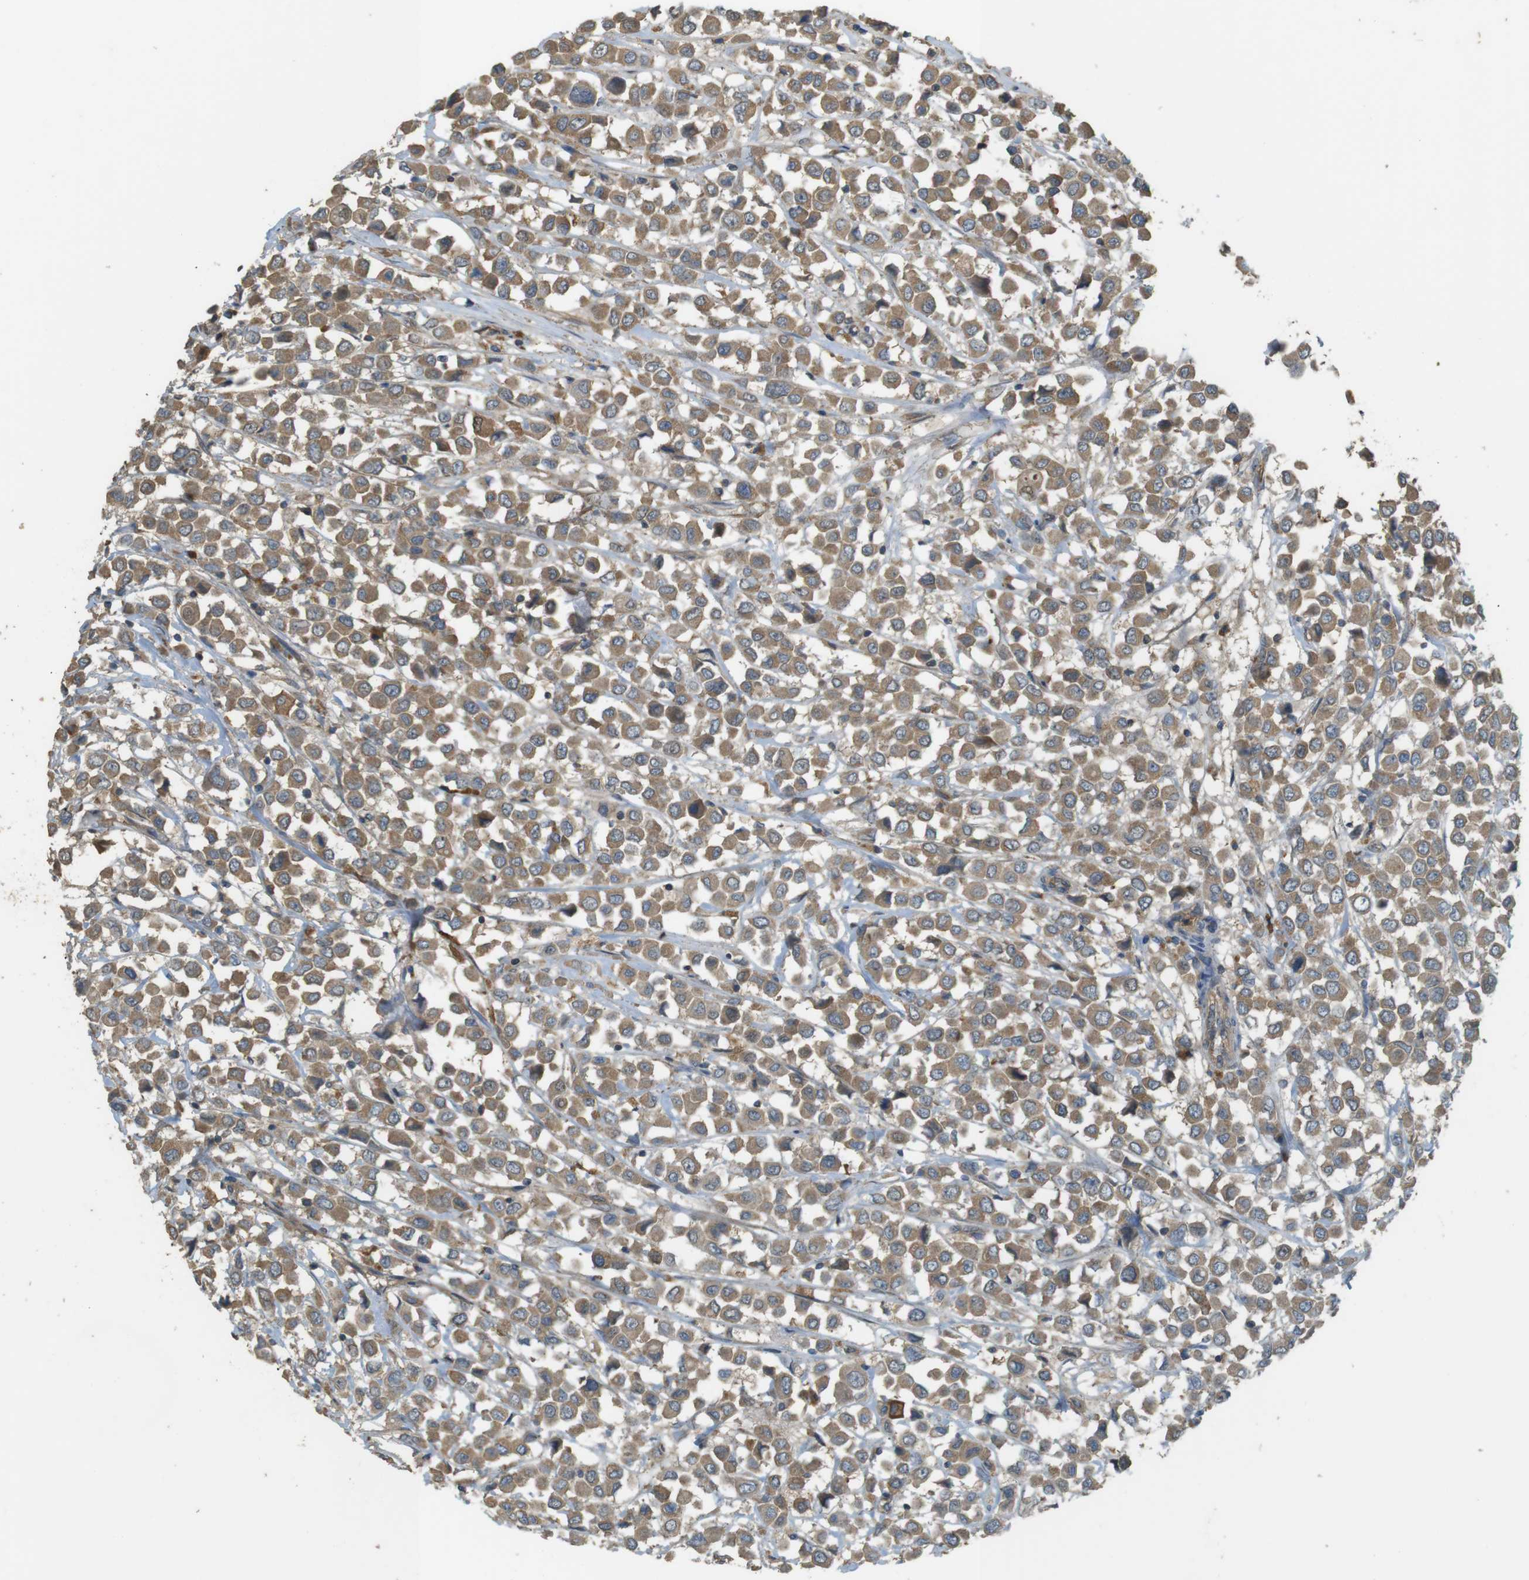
{"staining": {"intensity": "moderate", "quantity": ">75%", "location": "cytoplasmic/membranous"}, "tissue": "breast cancer", "cell_type": "Tumor cells", "image_type": "cancer", "snomed": [{"axis": "morphology", "description": "Duct carcinoma"}, {"axis": "topography", "description": "Breast"}], "caption": "Breast invasive ductal carcinoma stained for a protein exhibits moderate cytoplasmic/membranous positivity in tumor cells. The staining was performed using DAB to visualize the protein expression in brown, while the nuclei were stained in blue with hematoxylin (Magnification: 20x).", "gene": "ZDHHC20", "patient": {"sex": "female", "age": 61}}